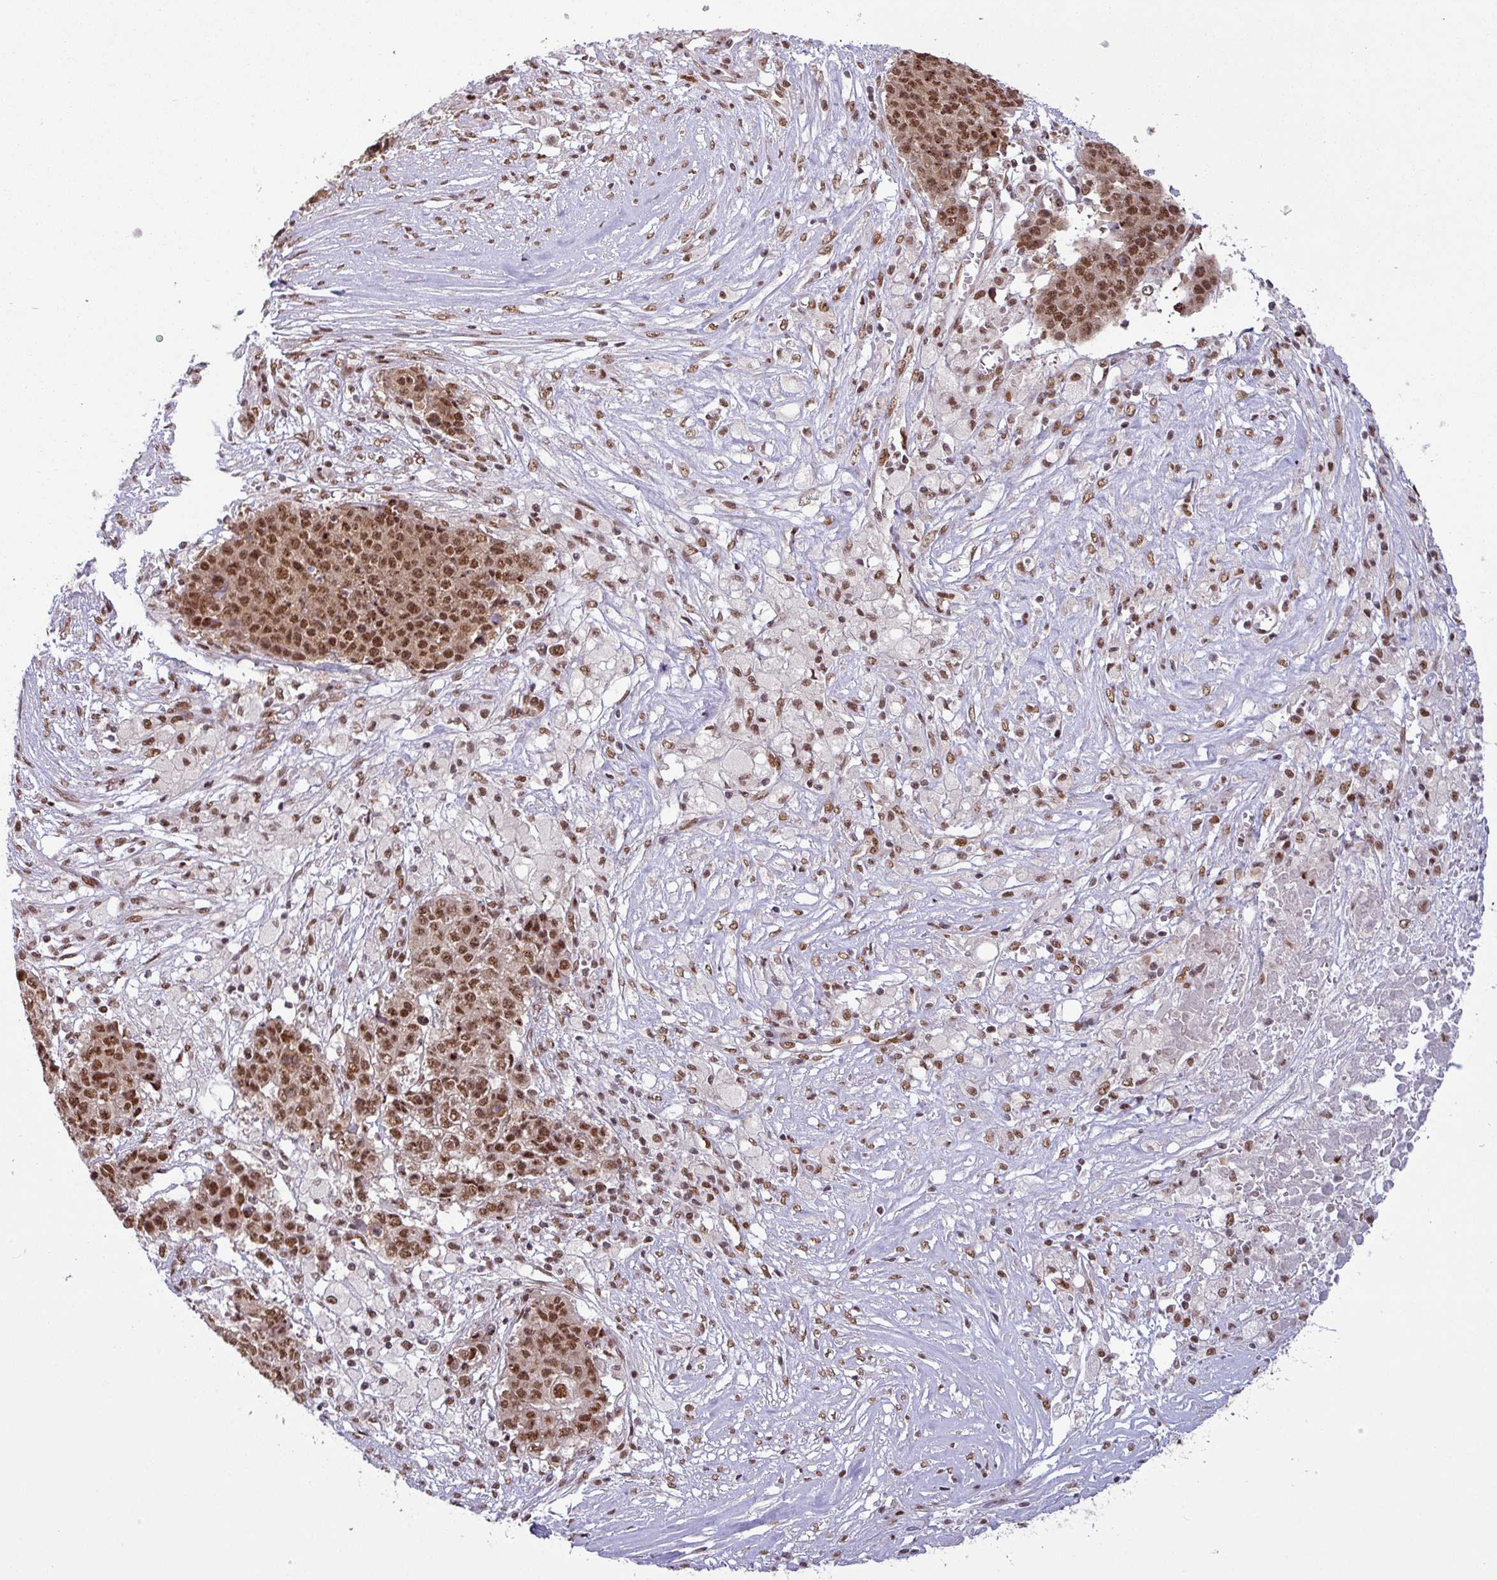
{"staining": {"intensity": "moderate", "quantity": ">75%", "location": "nuclear"}, "tissue": "ovarian cancer", "cell_type": "Tumor cells", "image_type": "cancer", "snomed": [{"axis": "morphology", "description": "Carcinoma, endometroid"}, {"axis": "topography", "description": "Ovary"}], "caption": "Endometroid carcinoma (ovarian) stained for a protein (brown) demonstrates moderate nuclear positive staining in approximately >75% of tumor cells.", "gene": "SRSF2", "patient": {"sex": "female", "age": 42}}